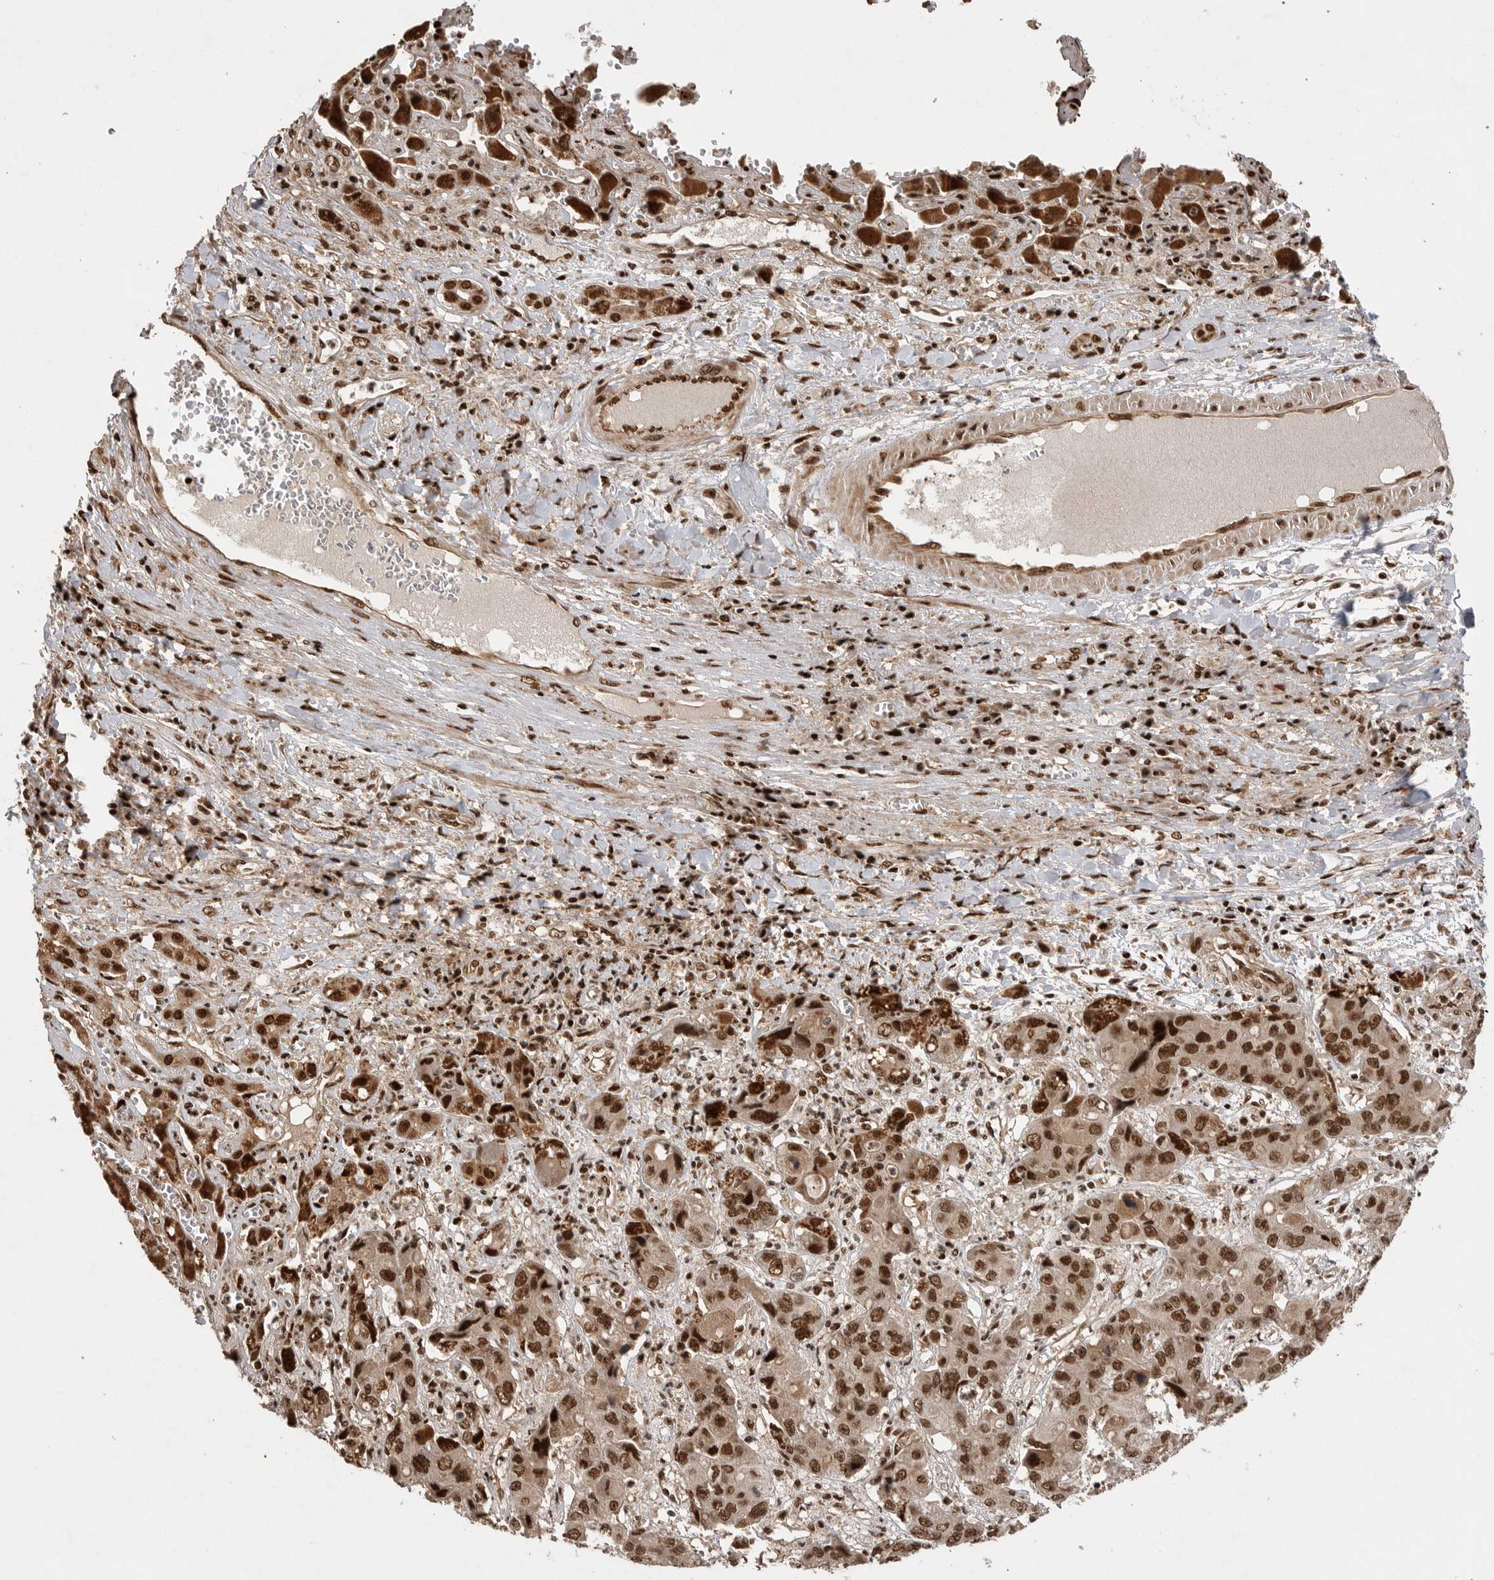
{"staining": {"intensity": "strong", "quantity": ">75%", "location": "nuclear"}, "tissue": "liver cancer", "cell_type": "Tumor cells", "image_type": "cancer", "snomed": [{"axis": "morphology", "description": "Cholangiocarcinoma"}, {"axis": "topography", "description": "Liver"}], "caption": "Protein staining of liver cancer tissue displays strong nuclear positivity in approximately >75% of tumor cells.", "gene": "PPP1R8", "patient": {"sex": "male", "age": 67}}